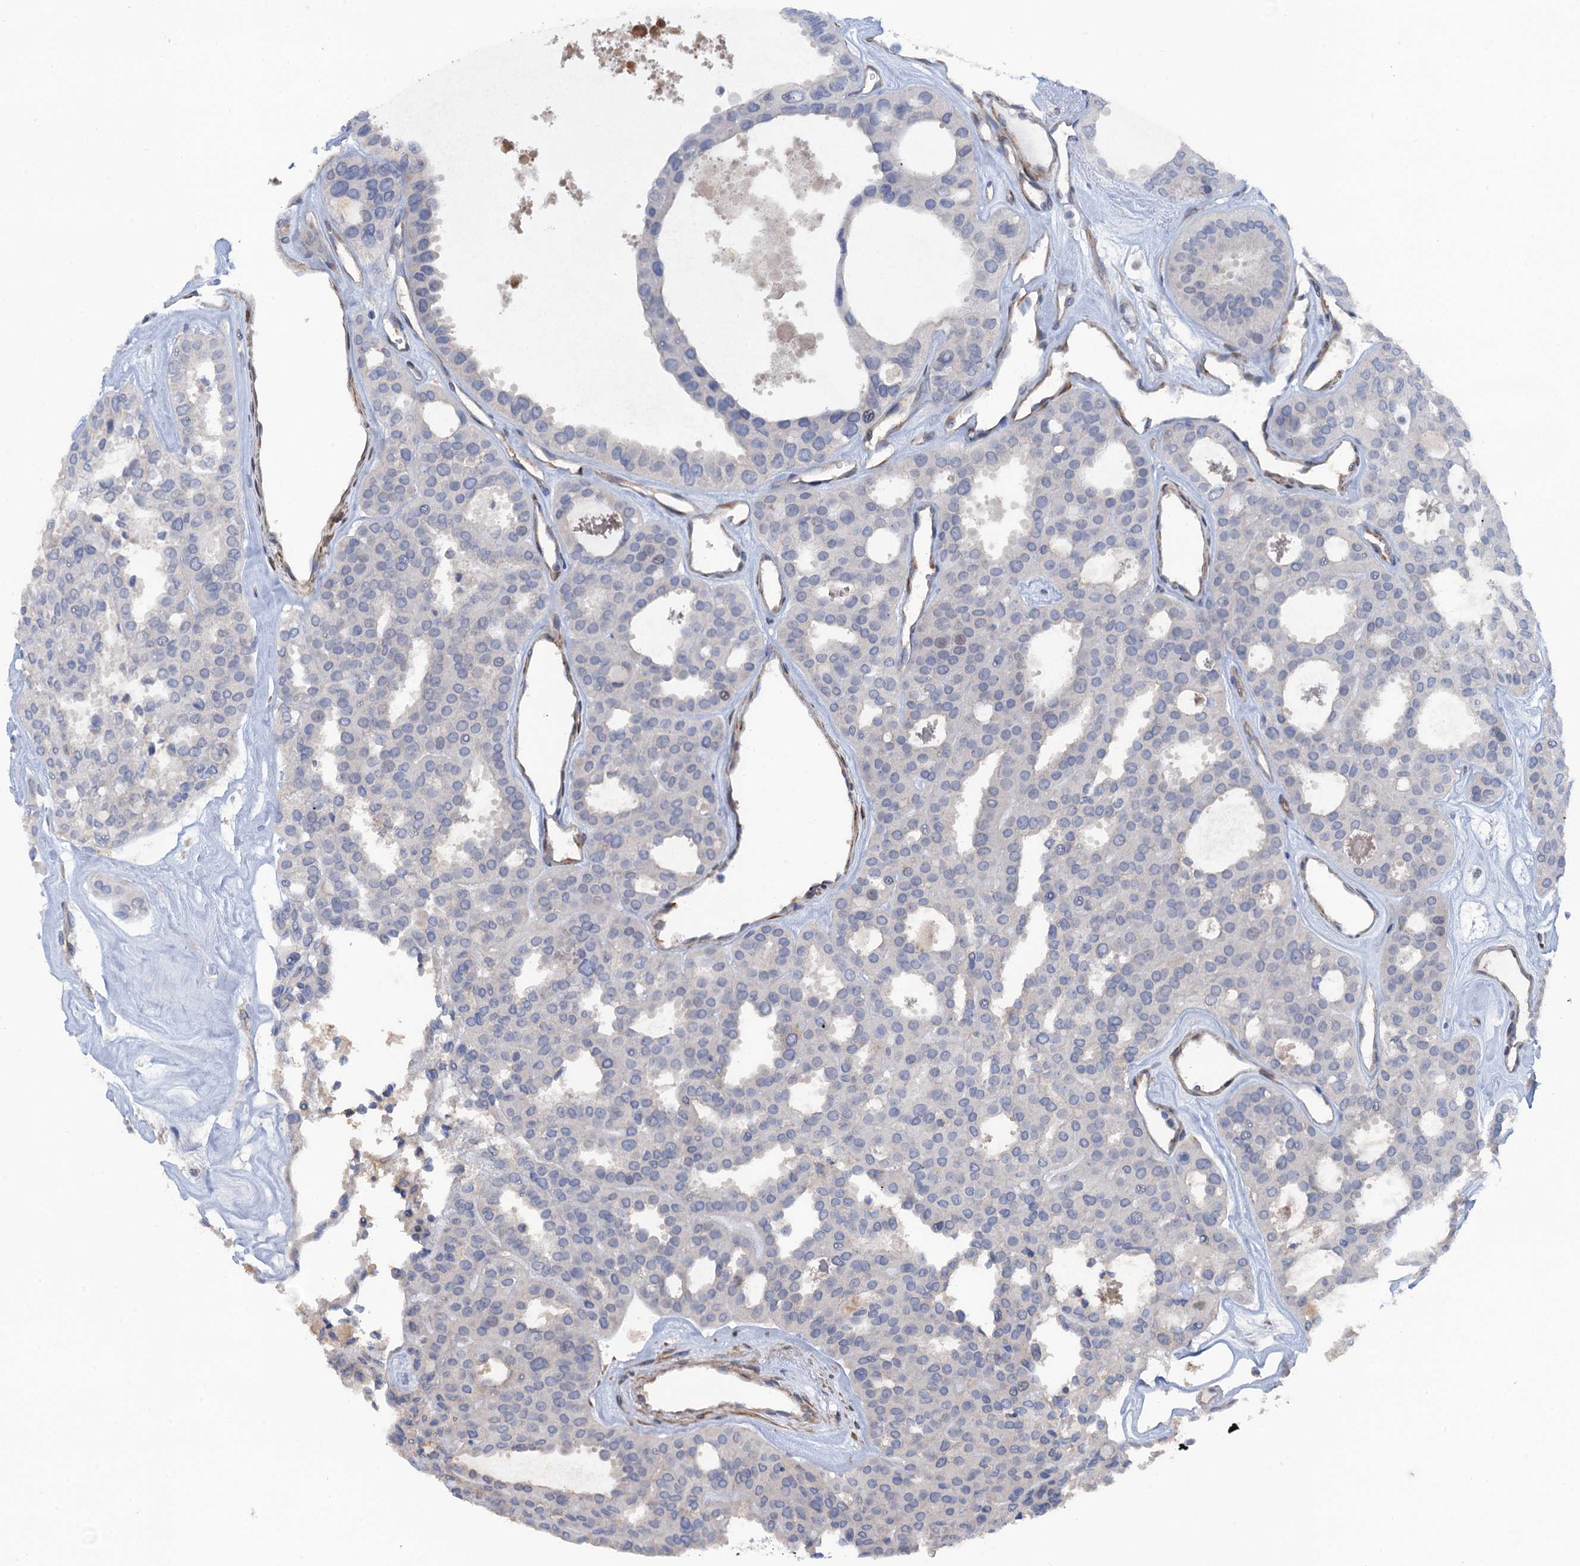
{"staining": {"intensity": "negative", "quantity": "none", "location": "none"}, "tissue": "thyroid cancer", "cell_type": "Tumor cells", "image_type": "cancer", "snomed": [{"axis": "morphology", "description": "Follicular adenoma carcinoma, NOS"}, {"axis": "topography", "description": "Thyroid gland"}], "caption": "IHC of human thyroid cancer (follicular adenoma carcinoma) exhibits no expression in tumor cells.", "gene": "POGLUT3", "patient": {"sex": "male", "age": 75}}